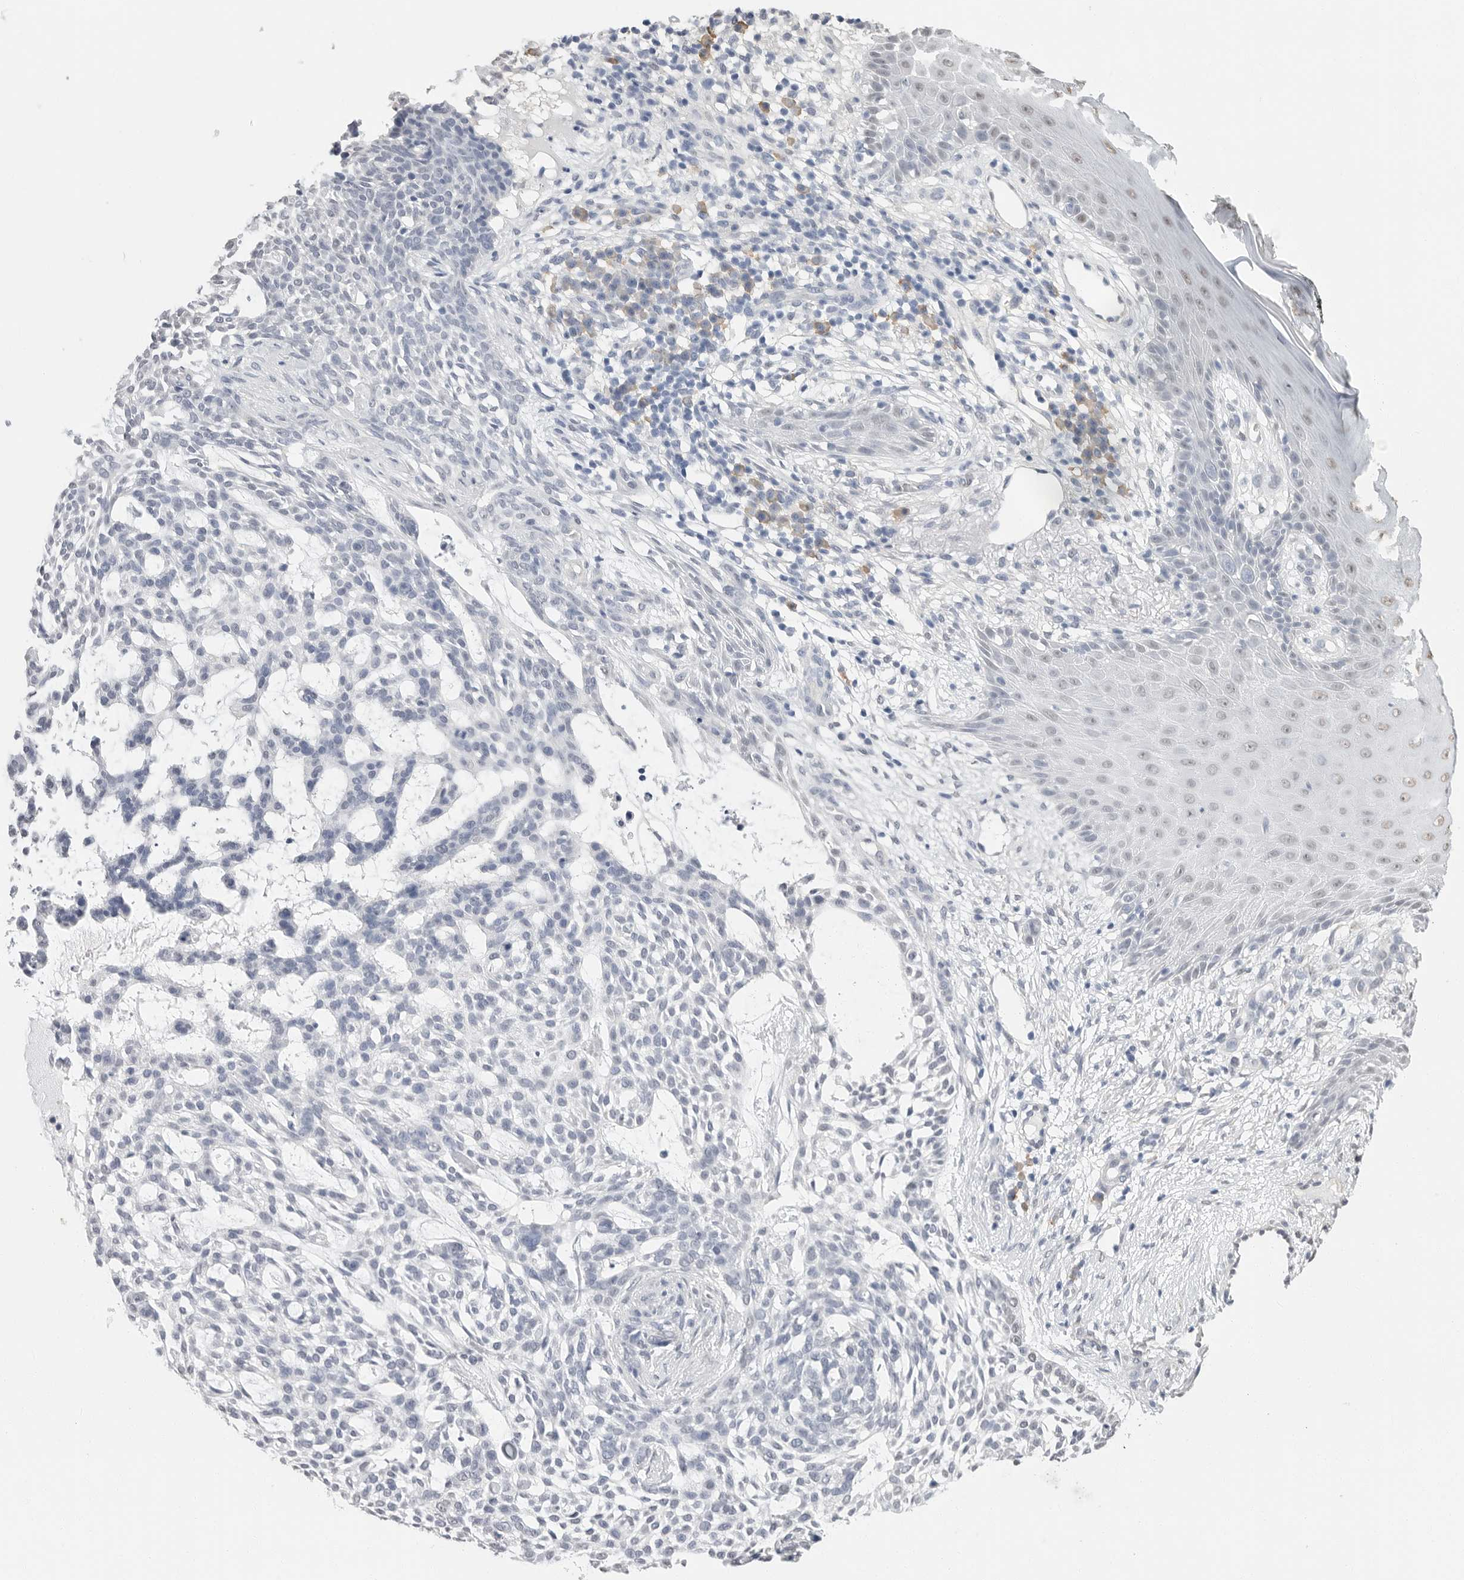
{"staining": {"intensity": "negative", "quantity": "none", "location": "none"}, "tissue": "skin cancer", "cell_type": "Tumor cells", "image_type": "cancer", "snomed": [{"axis": "morphology", "description": "Basal cell carcinoma"}, {"axis": "topography", "description": "Skin"}], "caption": "High power microscopy histopathology image of an immunohistochemistry image of skin cancer, revealing no significant positivity in tumor cells.", "gene": "ARHGEF10", "patient": {"sex": "female", "age": 64}}